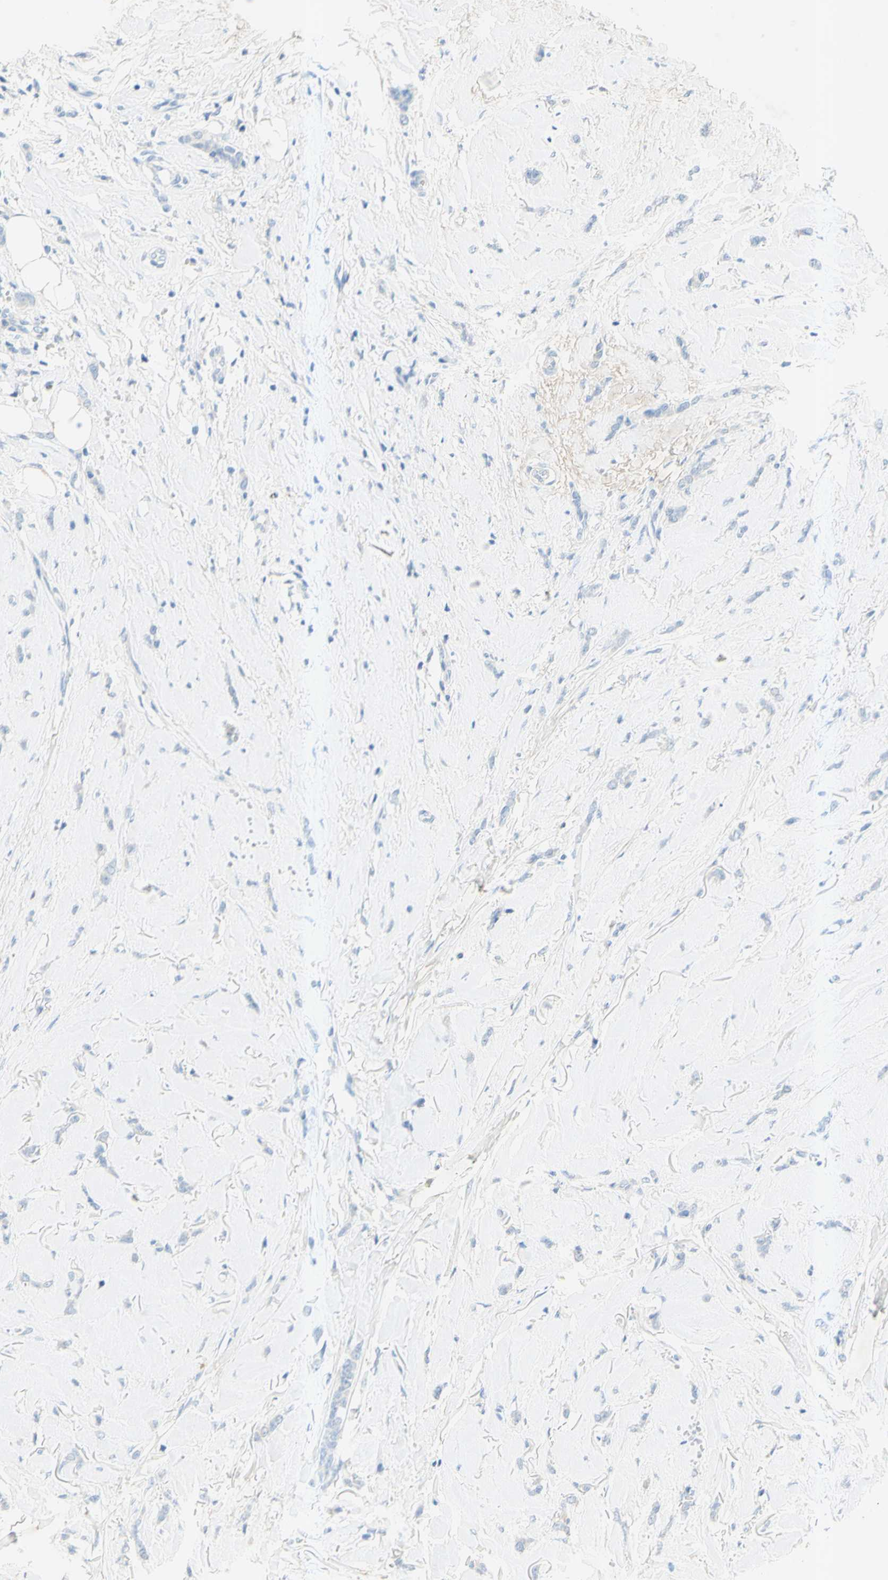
{"staining": {"intensity": "negative", "quantity": "none", "location": "none"}, "tissue": "breast cancer", "cell_type": "Tumor cells", "image_type": "cancer", "snomed": [{"axis": "morphology", "description": "Lobular carcinoma"}, {"axis": "topography", "description": "Skin"}, {"axis": "topography", "description": "Breast"}], "caption": "Immunohistochemical staining of human lobular carcinoma (breast) exhibits no significant staining in tumor cells.", "gene": "GDF15", "patient": {"sex": "female", "age": 46}}